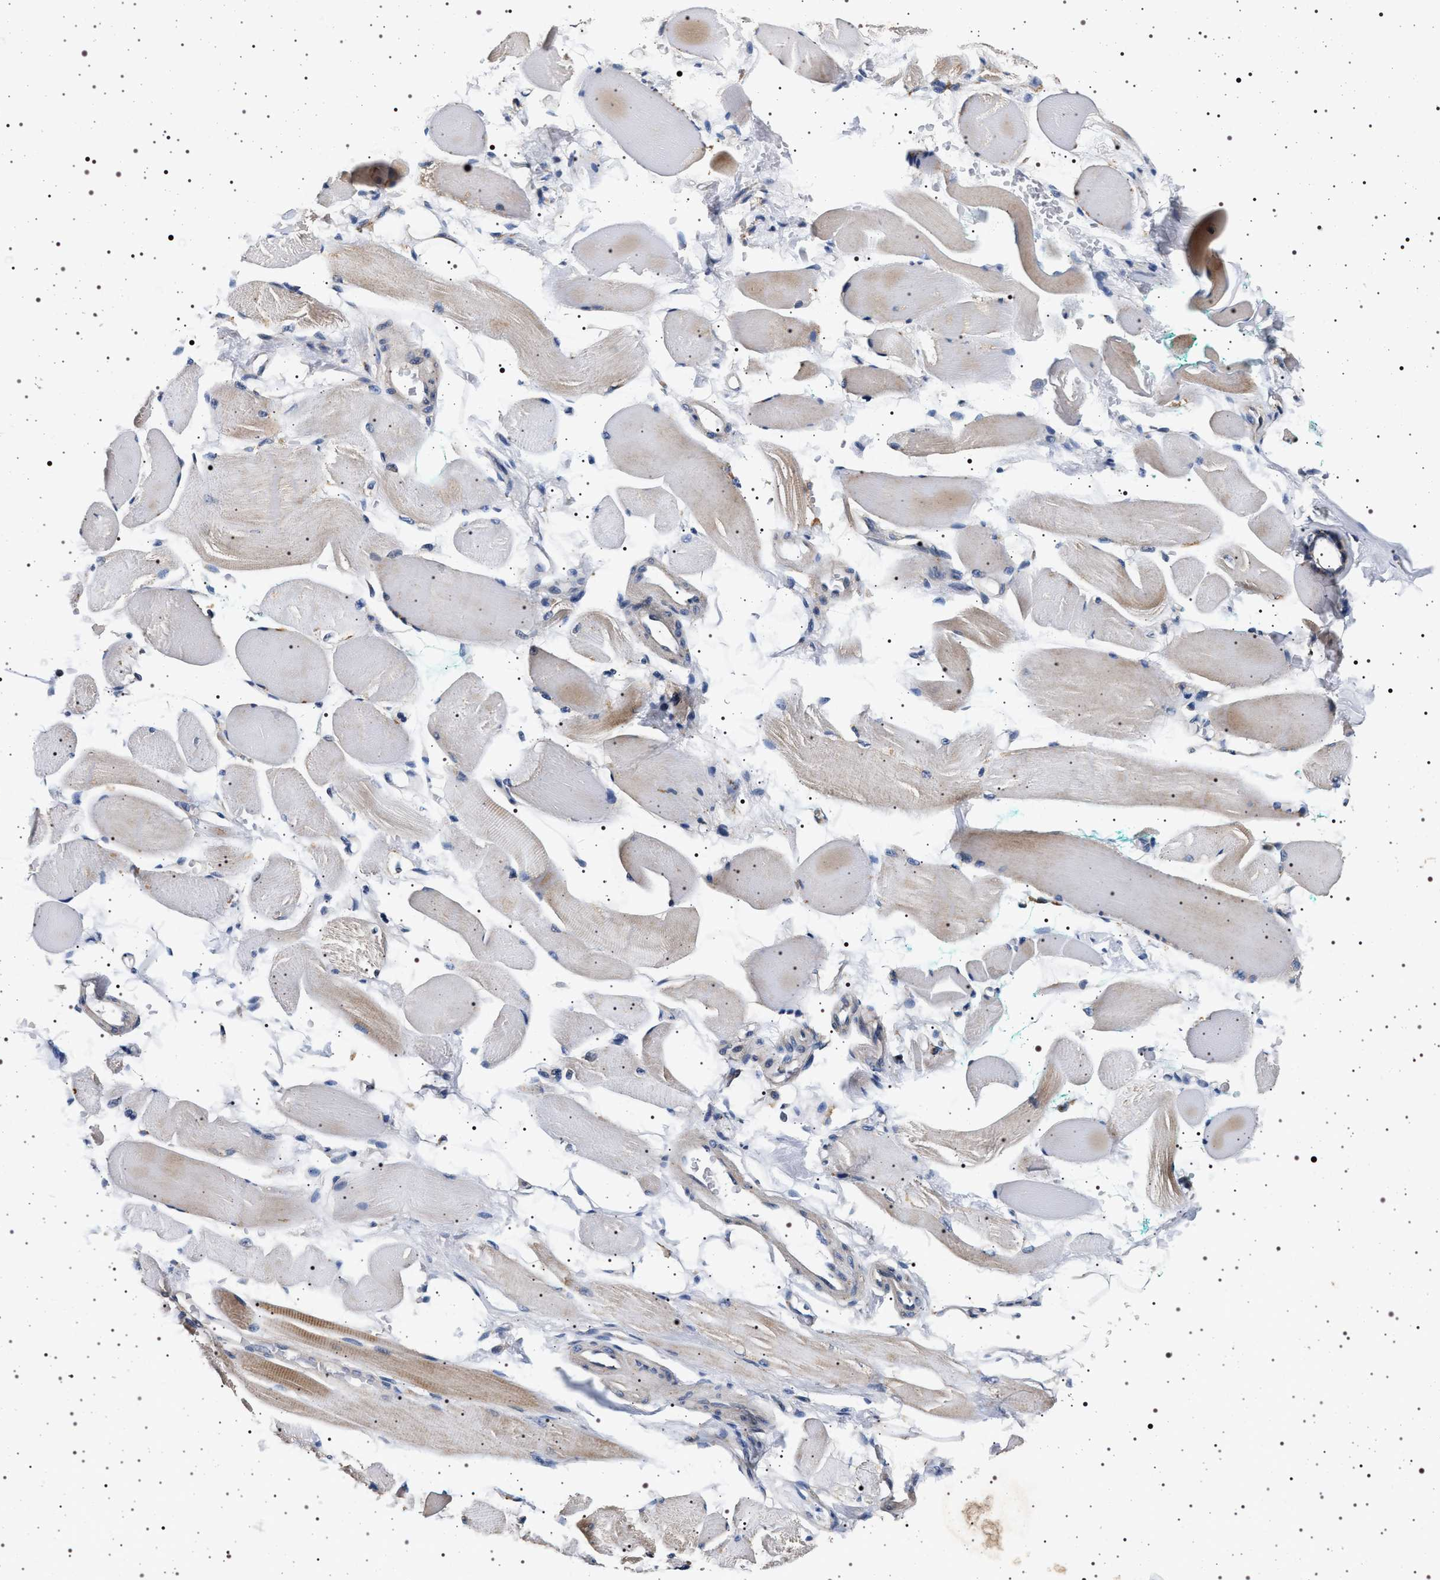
{"staining": {"intensity": "weak", "quantity": "25%-75%", "location": "cytoplasmic/membranous"}, "tissue": "skeletal muscle", "cell_type": "Myocytes", "image_type": "normal", "snomed": [{"axis": "morphology", "description": "Normal tissue, NOS"}, {"axis": "topography", "description": "Skeletal muscle"}, {"axis": "topography", "description": "Peripheral nerve tissue"}], "caption": "Weak cytoplasmic/membranous positivity is present in about 25%-75% of myocytes in benign skeletal muscle.", "gene": "DCBLD2", "patient": {"sex": "female", "age": 84}}